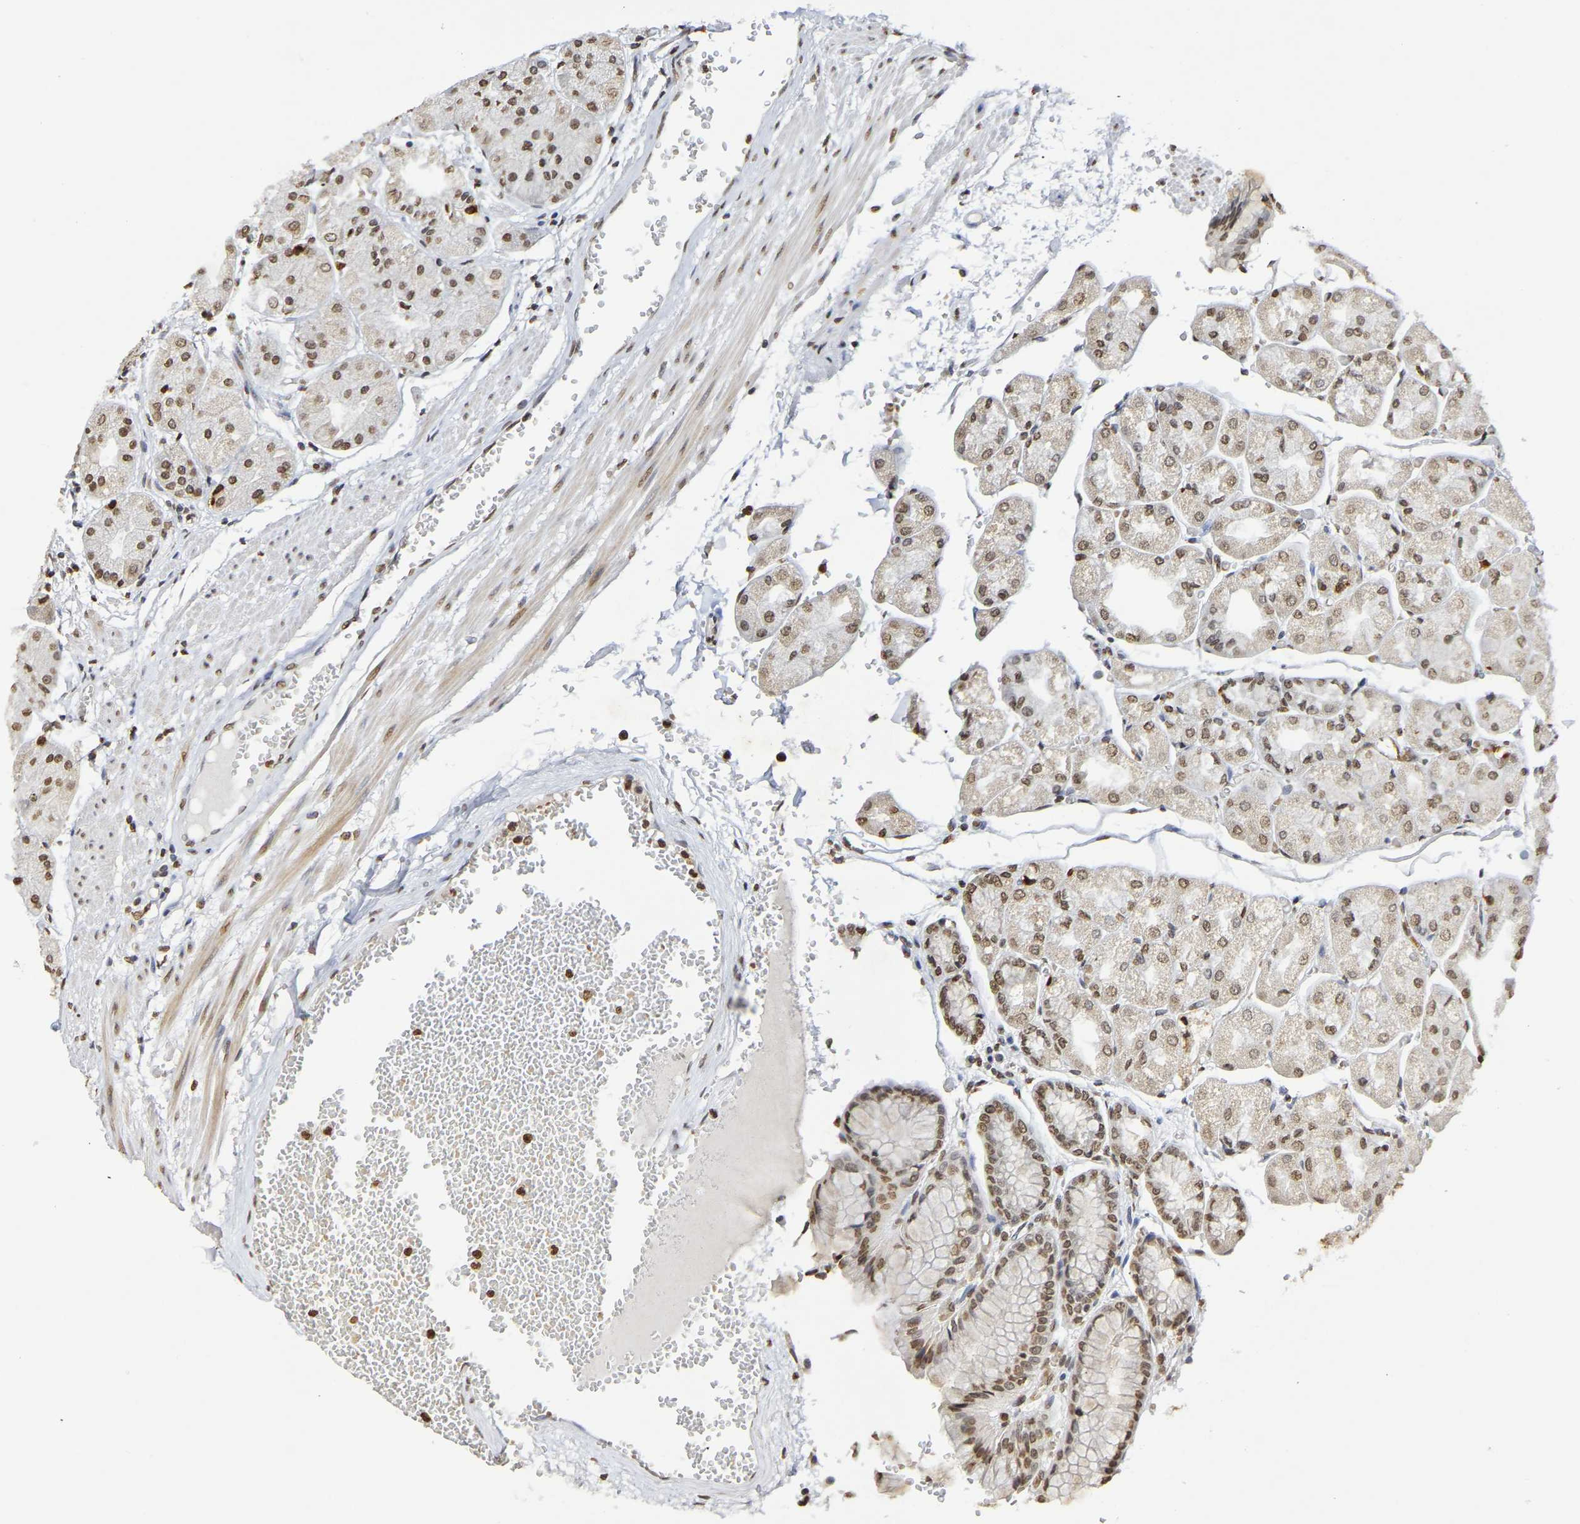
{"staining": {"intensity": "moderate", "quantity": "25%-75%", "location": "nuclear"}, "tissue": "stomach", "cell_type": "Glandular cells", "image_type": "normal", "snomed": [{"axis": "morphology", "description": "Normal tissue, NOS"}, {"axis": "topography", "description": "Stomach, upper"}], "caption": "Immunohistochemistry (IHC) staining of unremarkable stomach, which reveals medium levels of moderate nuclear positivity in approximately 25%-75% of glandular cells indicating moderate nuclear protein positivity. The staining was performed using DAB (brown) for protein detection and nuclei were counterstained in hematoxylin (blue).", "gene": "ATF4", "patient": {"sex": "male", "age": 72}}